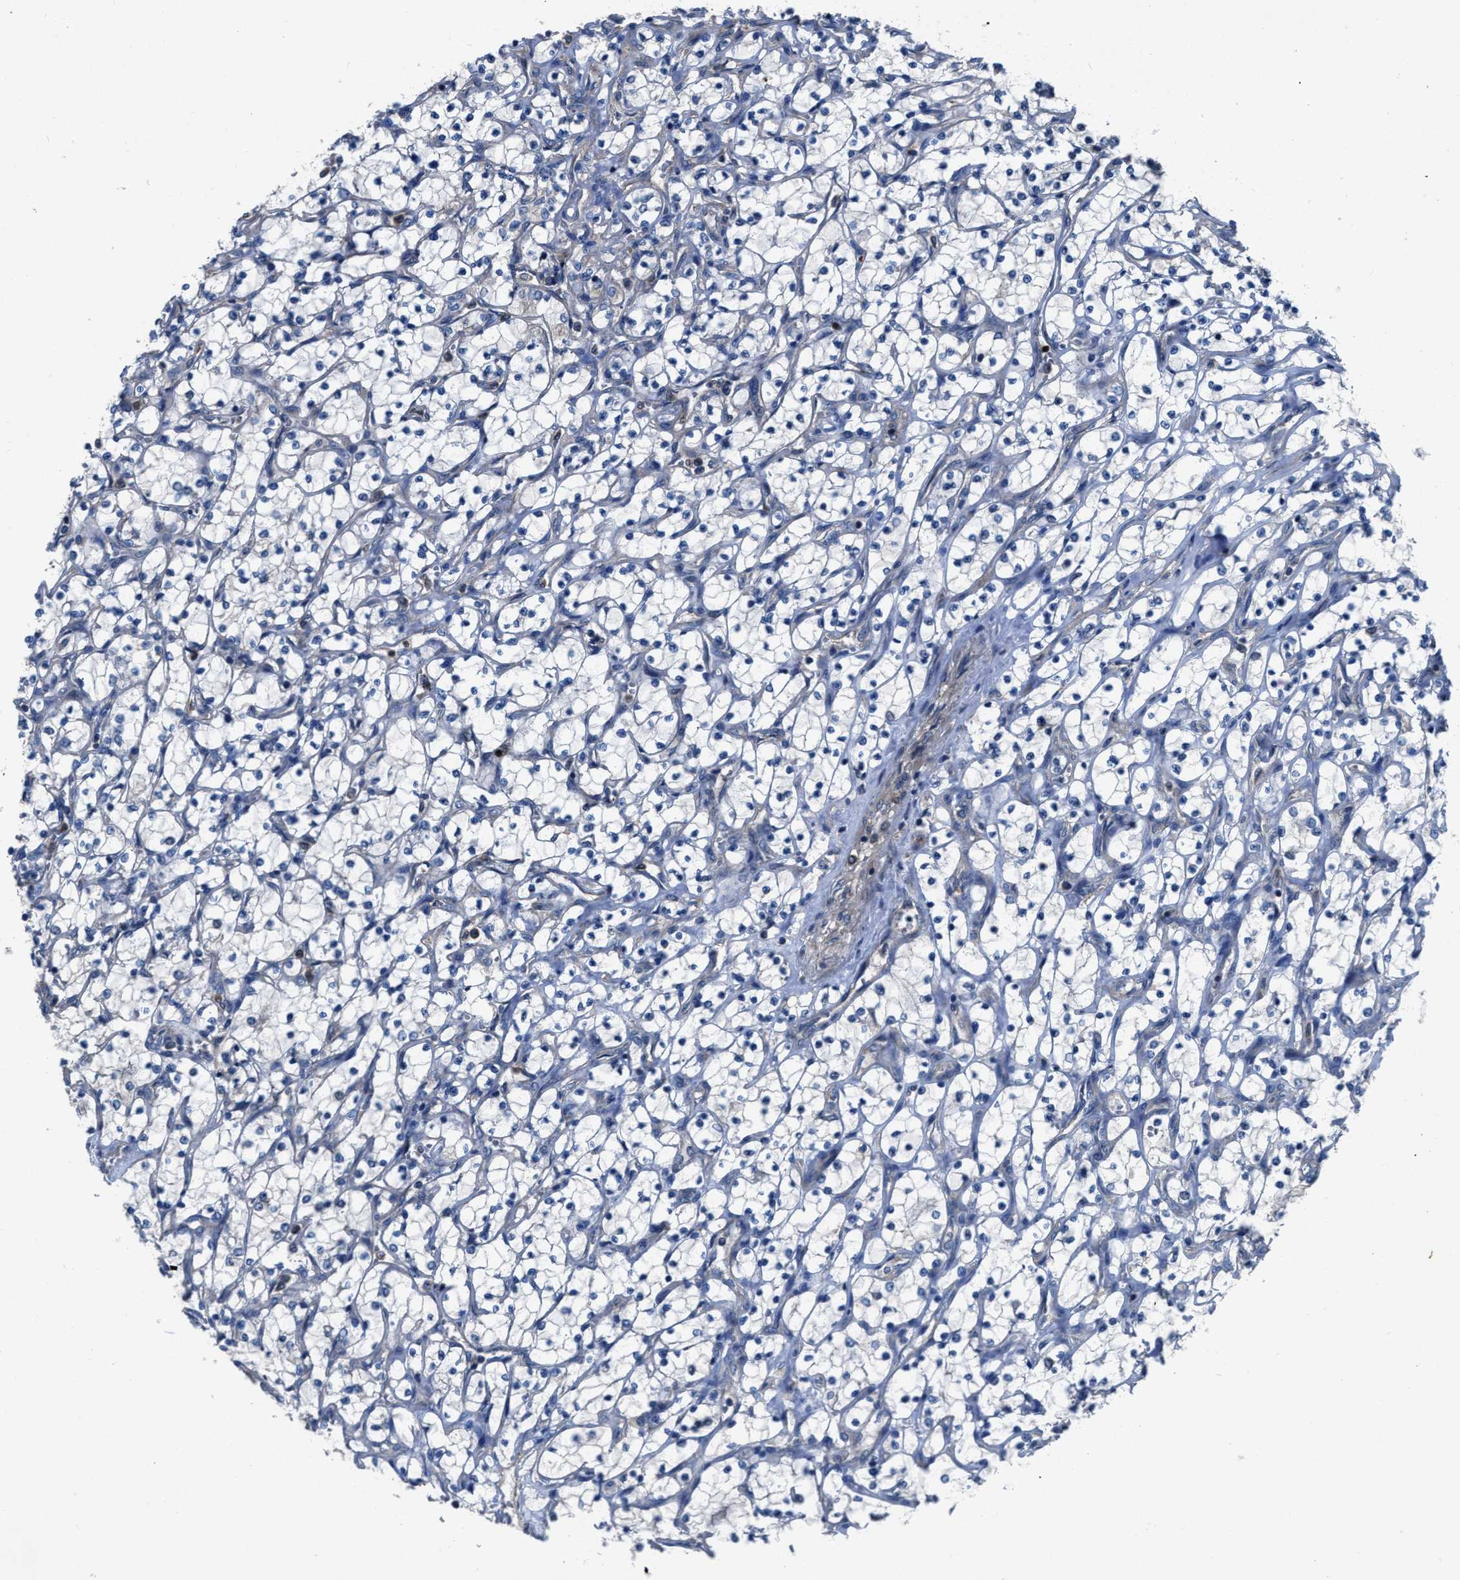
{"staining": {"intensity": "negative", "quantity": "none", "location": "none"}, "tissue": "renal cancer", "cell_type": "Tumor cells", "image_type": "cancer", "snomed": [{"axis": "morphology", "description": "Adenocarcinoma, NOS"}, {"axis": "topography", "description": "Kidney"}], "caption": "This histopathology image is of renal cancer stained with immunohistochemistry to label a protein in brown with the nuclei are counter-stained blue. There is no expression in tumor cells.", "gene": "USP25", "patient": {"sex": "female", "age": 69}}